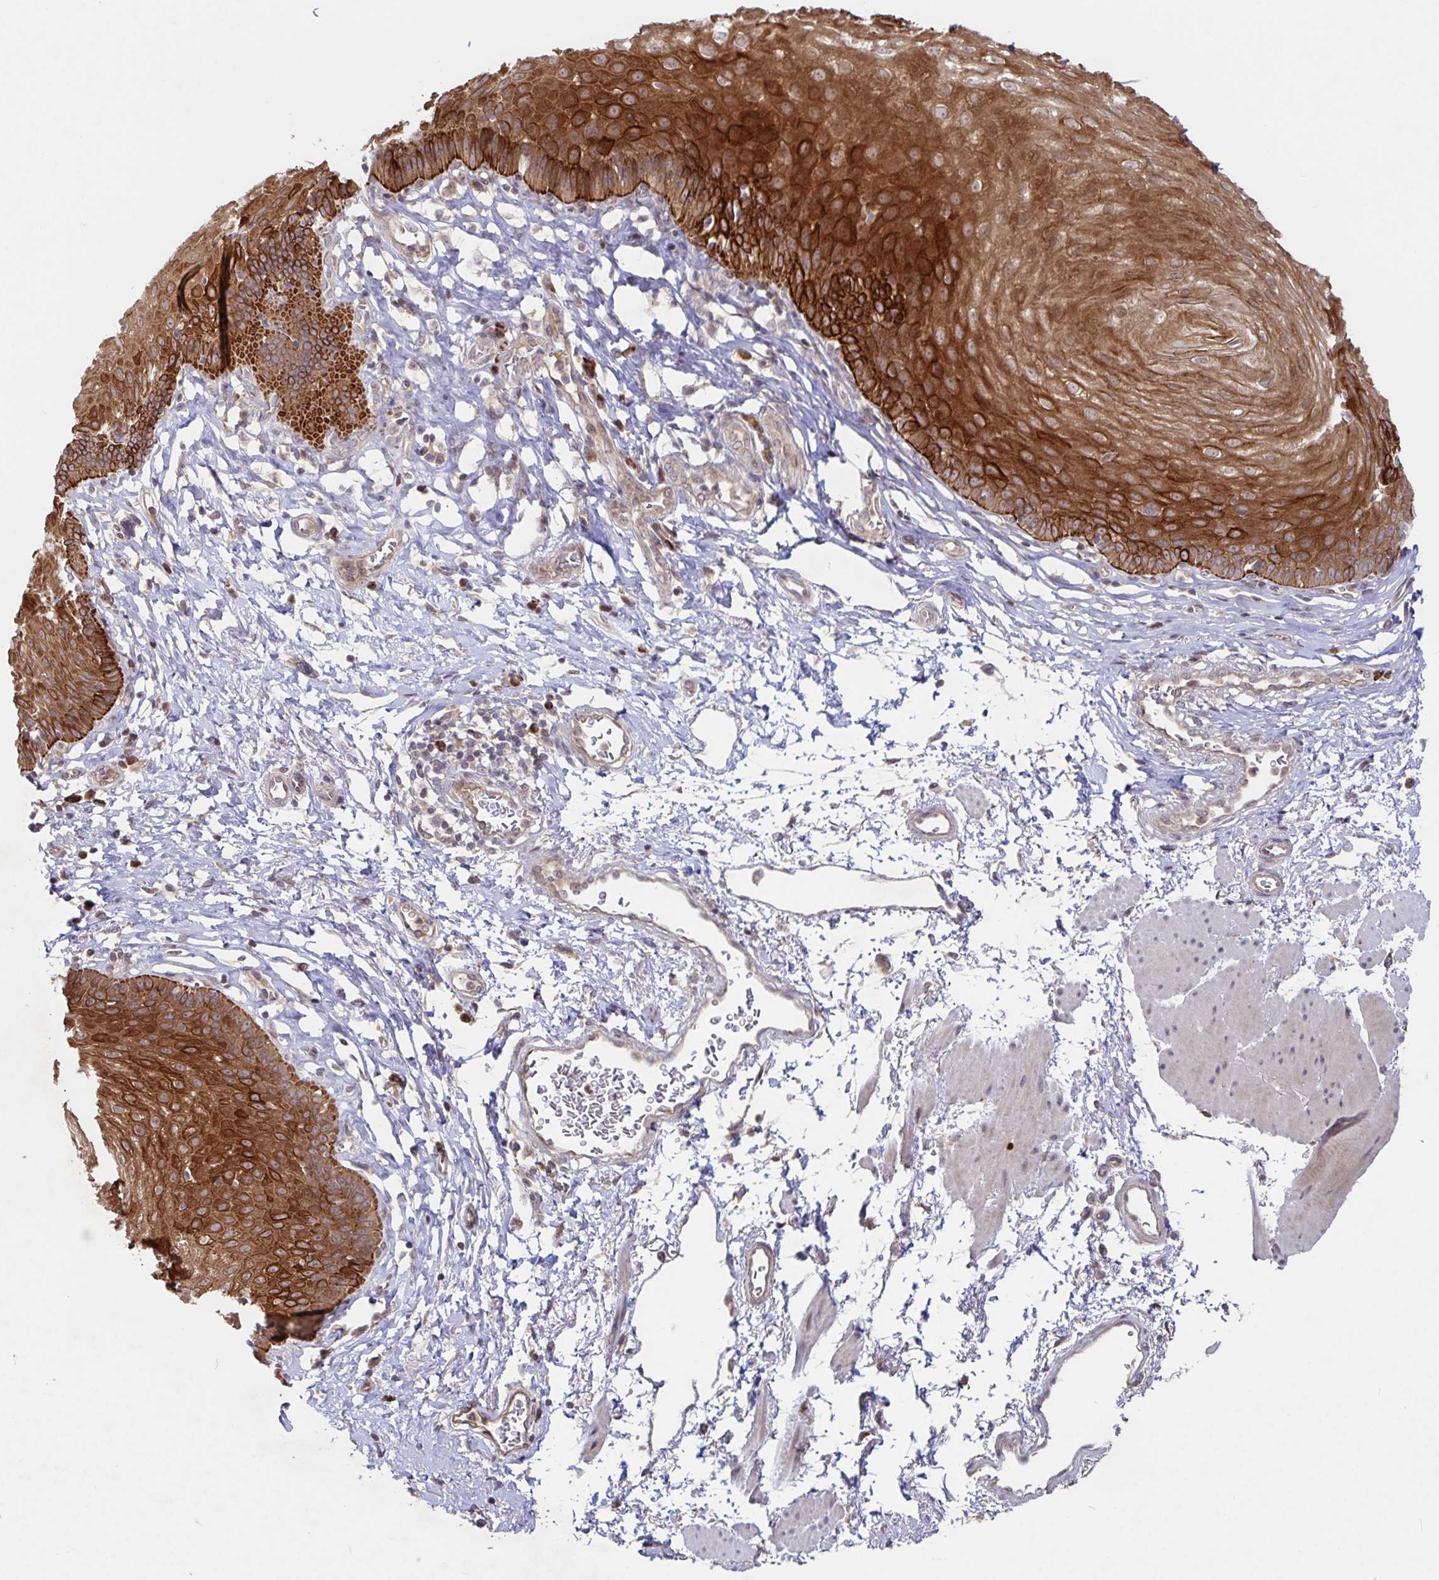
{"staining": {"intensity": "strong", "quantity": "25%-75%", "location": "cytoplasmic/membranous"}, "tissue": "esophagus", "cell_type": "Squamous epithelial cells", "image_type": "normal", "snomed": [{"axis": "morphology", "description": "Normal tissue, NOS"}, {"axis": "topography", "description": "Esophagus"}], "caption": "Brown immunohistochemical staining in benign esophagus demonstrates strong cytoplasmic/membranous staining in approximately 25%-75% of squamous epithelial cells. (IHC, brightfield microscopy, high magnification).", "gene": "AACS", "patient": {"sex": "female", "age": 81}}